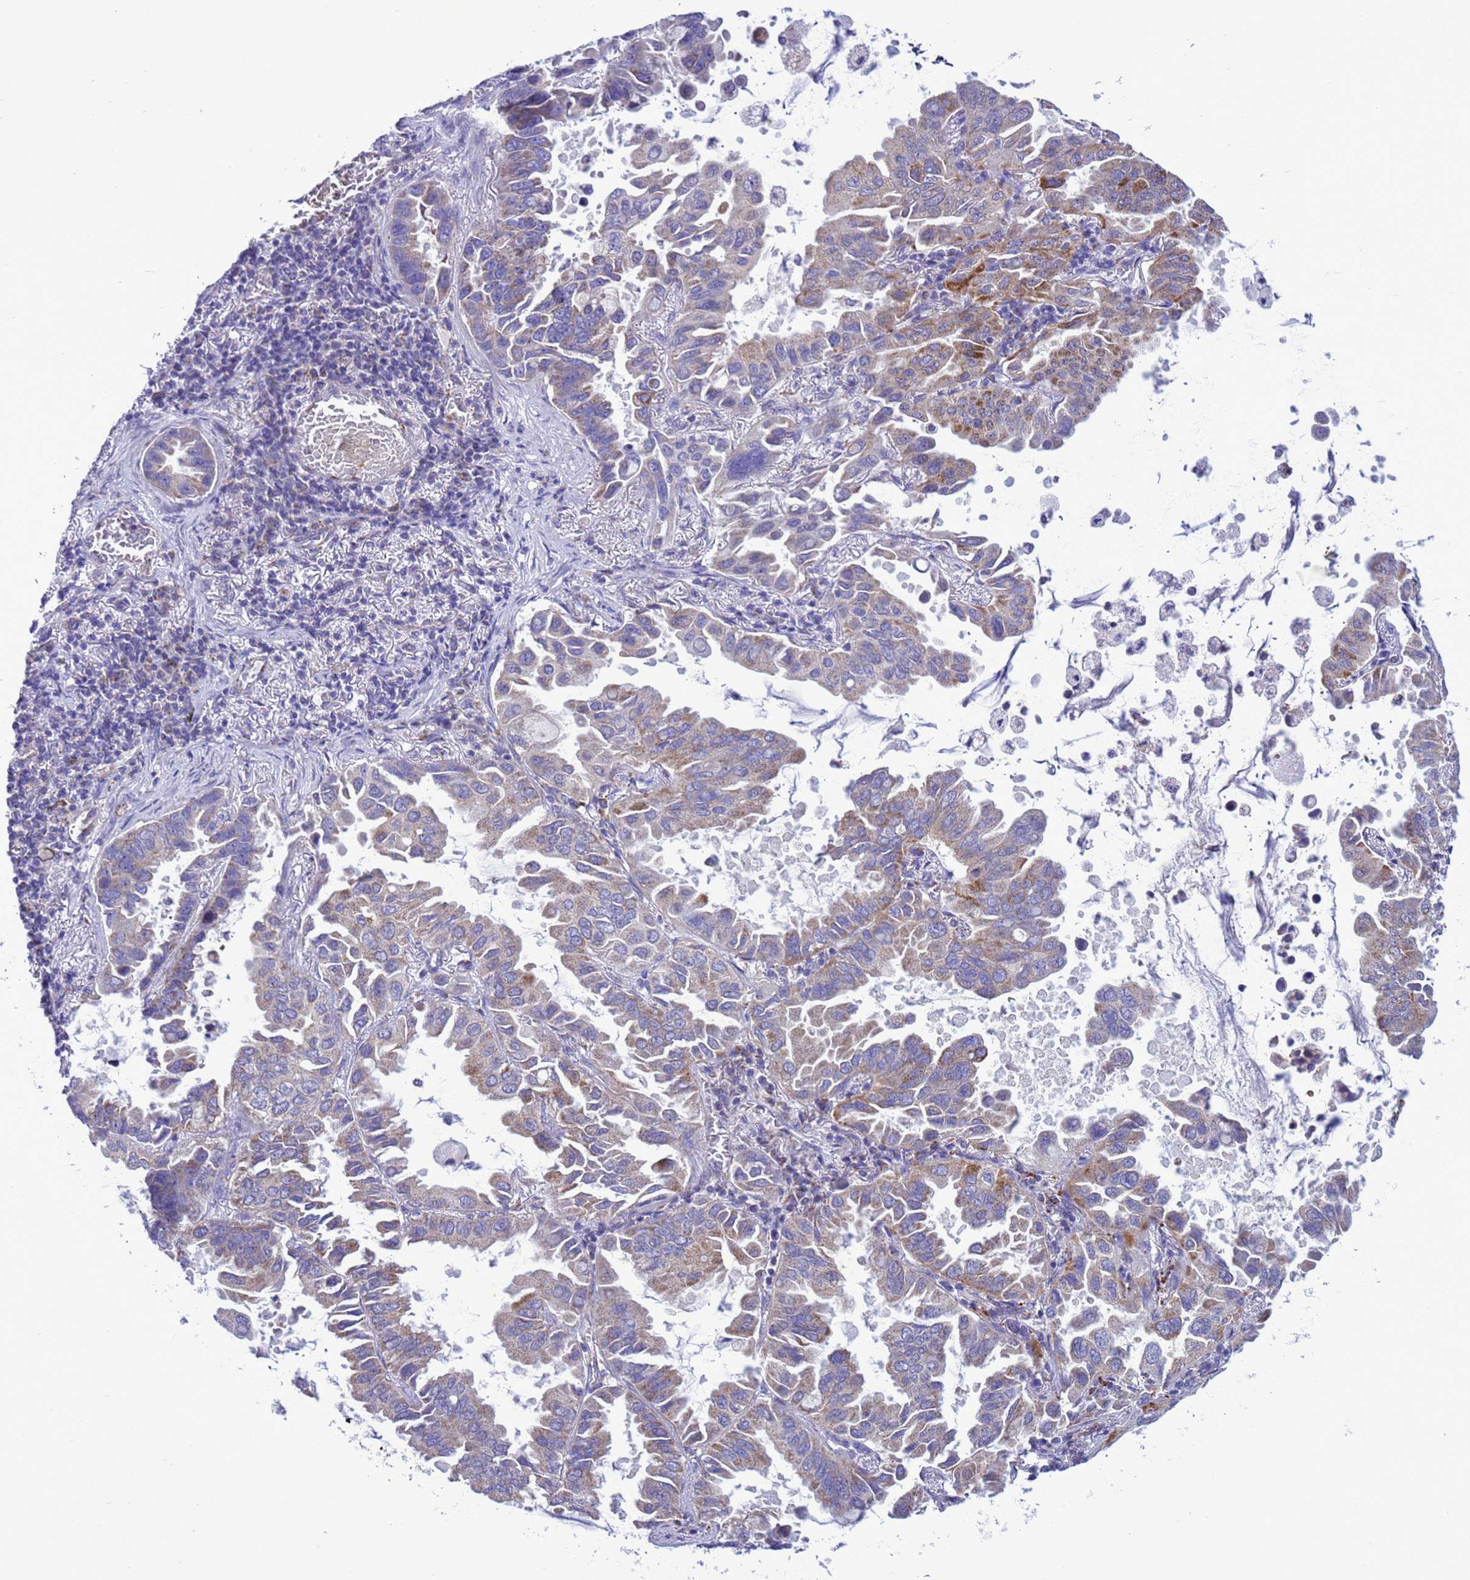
{"staining": {"intensity": "moderate", "quantity": "<25%", "location": "cytoplasmic/membranous"}, "tissue": "lung cancer", "cell_type": "Tumor cells", "image_type": "cancer", "snomed": [{"axis": "morphology", "description": "Adenocarcinoma, NOS"}, {"axis": "topography", "description": "Lung"}], "caption": "Brown immunohistochemical staining in human lung adenocarcinoma demonstrates moderate cytoplasmic/membranous positivity in approximately <25% of tumor cells.", "gene": "CCDC191", "patient": {"sex": "male", "age": 64}}